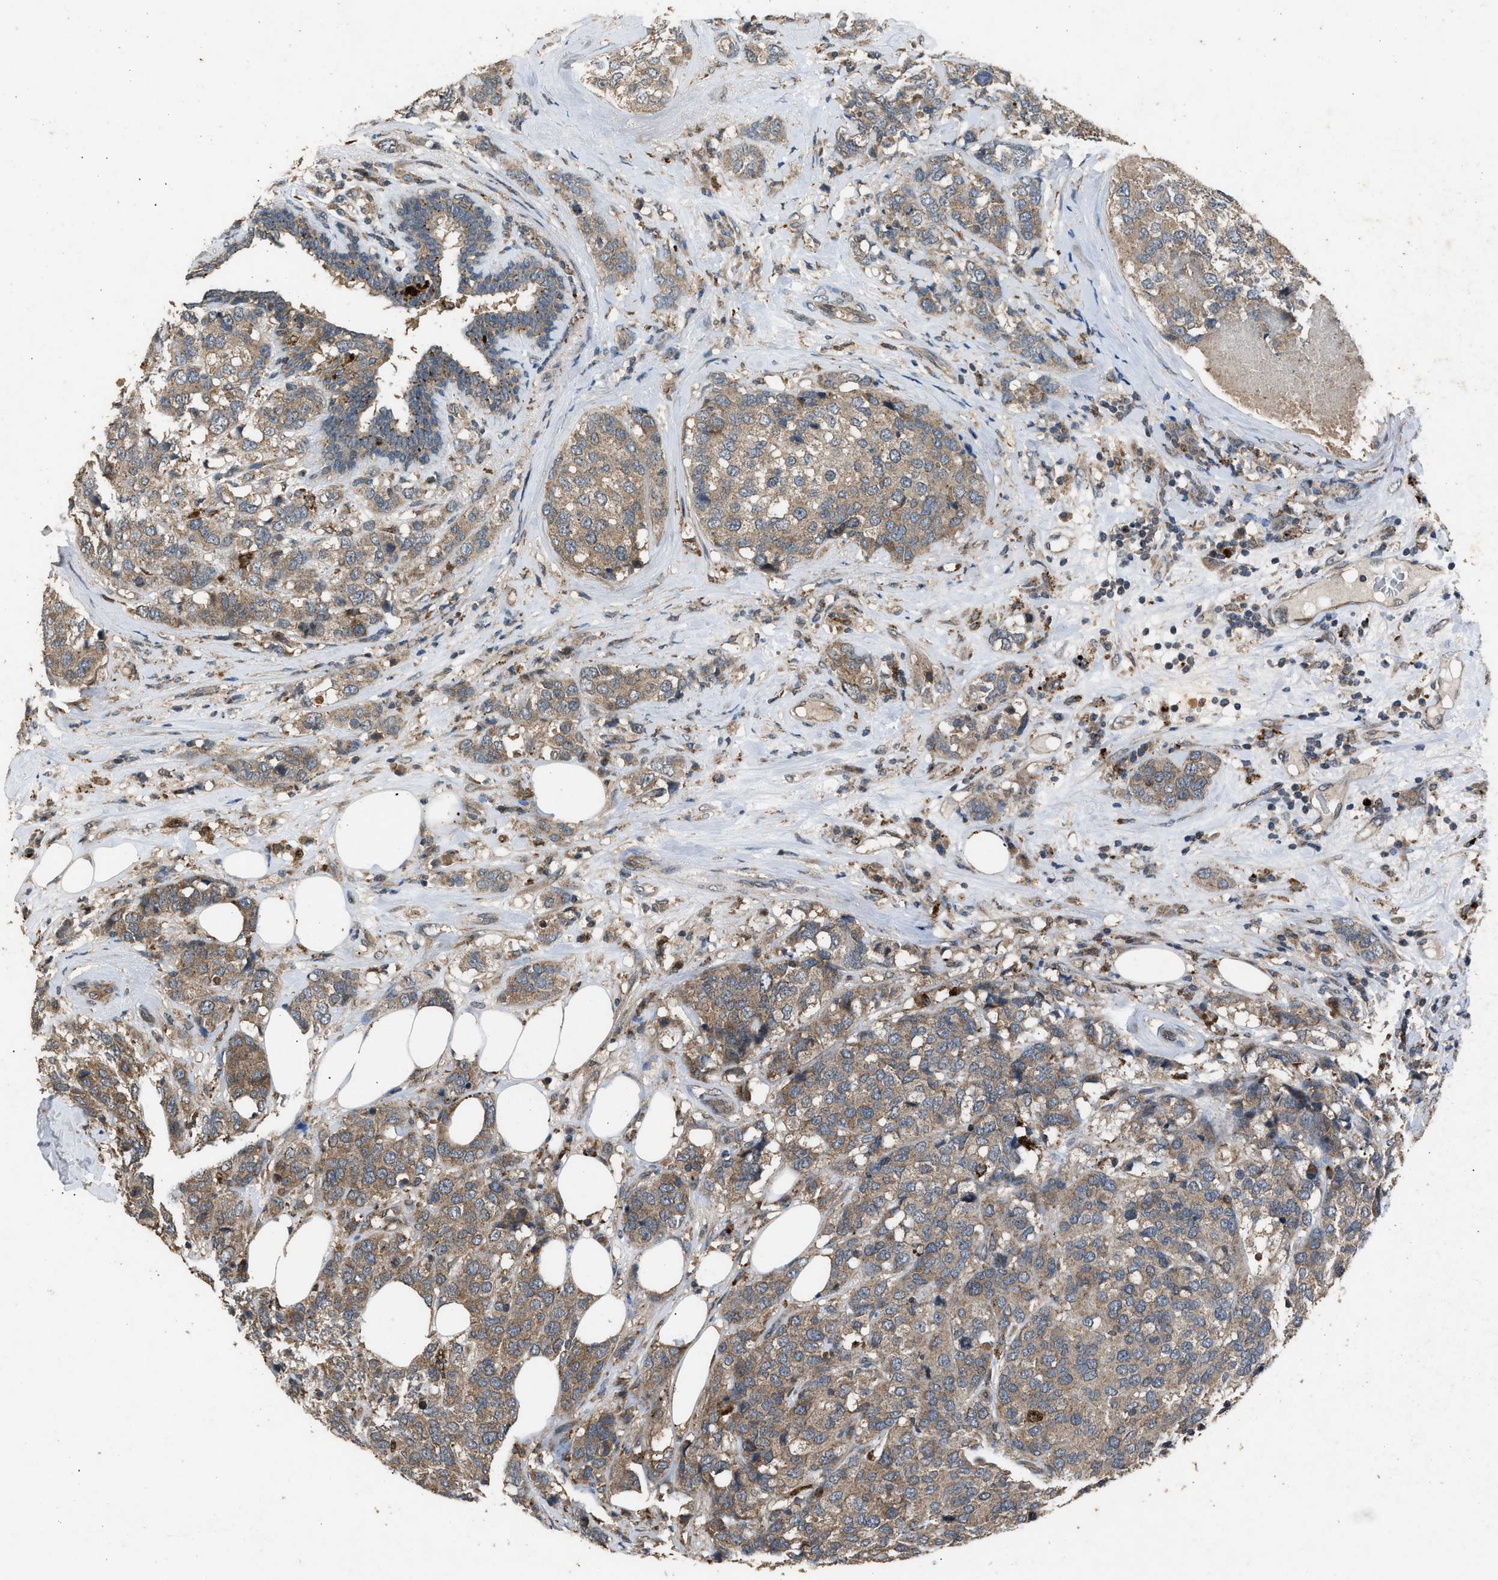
{"staining": {"intensity": "moderate", "quantity": ">75%", "location": "cytoplasmic/membranous"}, "tissue": "breast cancer", "cell_type": "Tumor cells", "image_type": "cancer", "snomed": [{"axis": "morphology", "description": "Lobular carcinoma"}, {"axis": "topography", "description": "Breast"}], "caption": "Moderate cytoplasmic/membranous protein expression is present in about >75% of tumor cells in breast lobular carcinoma. (DAB IHC with brightfield microscopy, high magnification).", "gene": "PSMD1", "patient": {"sex": "female", "age": 59}}